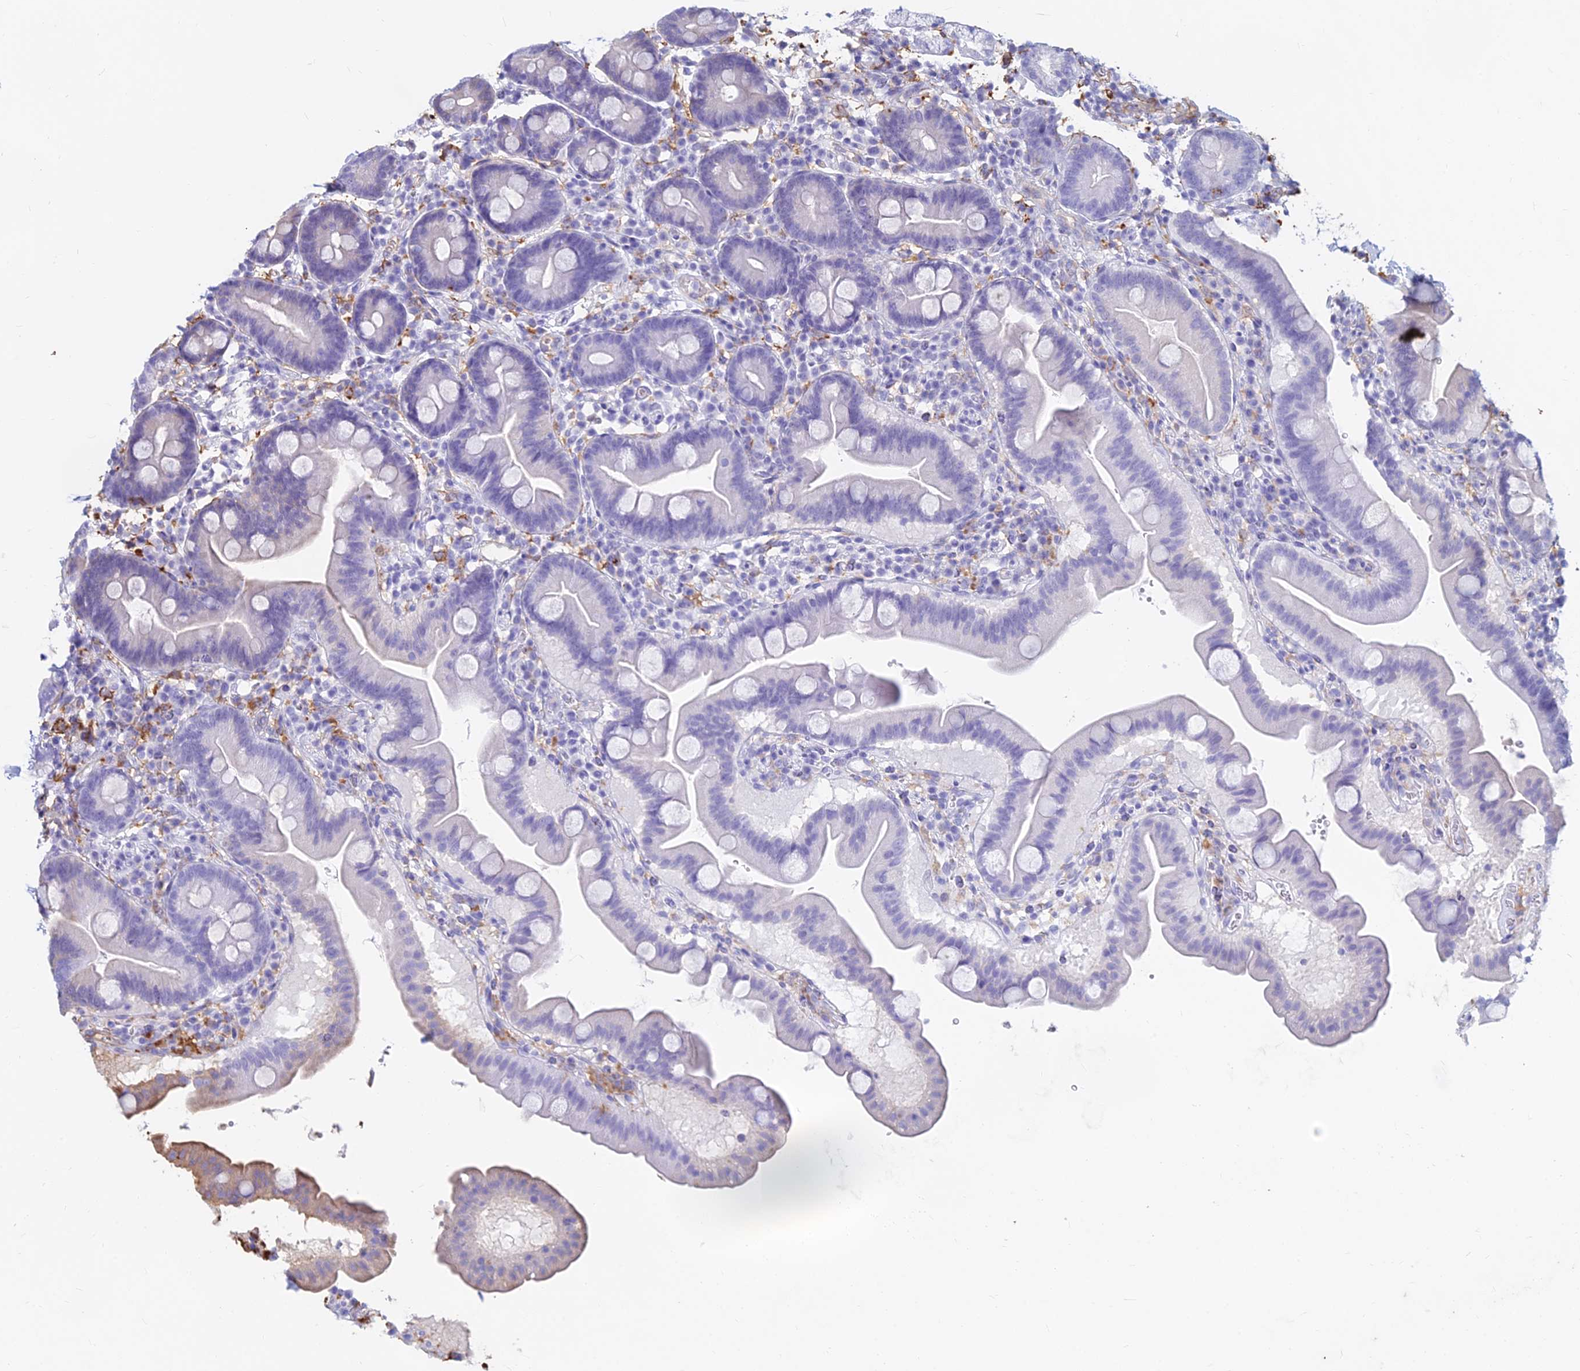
{"staining": {"intensity": "negative", "quantity": "none", "location": "none"}, "tissue": "duodenum", "cell_type": "Glandular cells", "image_type": "normal", "snomed": [{"axis": "morphology", "description": "Normal tissue, NOS"}, {"axis": "topography", "description": "Duodenum"}], "caption": "Immunohistochemistry (IHC) histopathology image of benign duodenum: human duodenum stained with DAB exhibits no significant protein expression in glandular cells.", "gene": "HLA", "patient": {"sex": "male", "age": 54}}